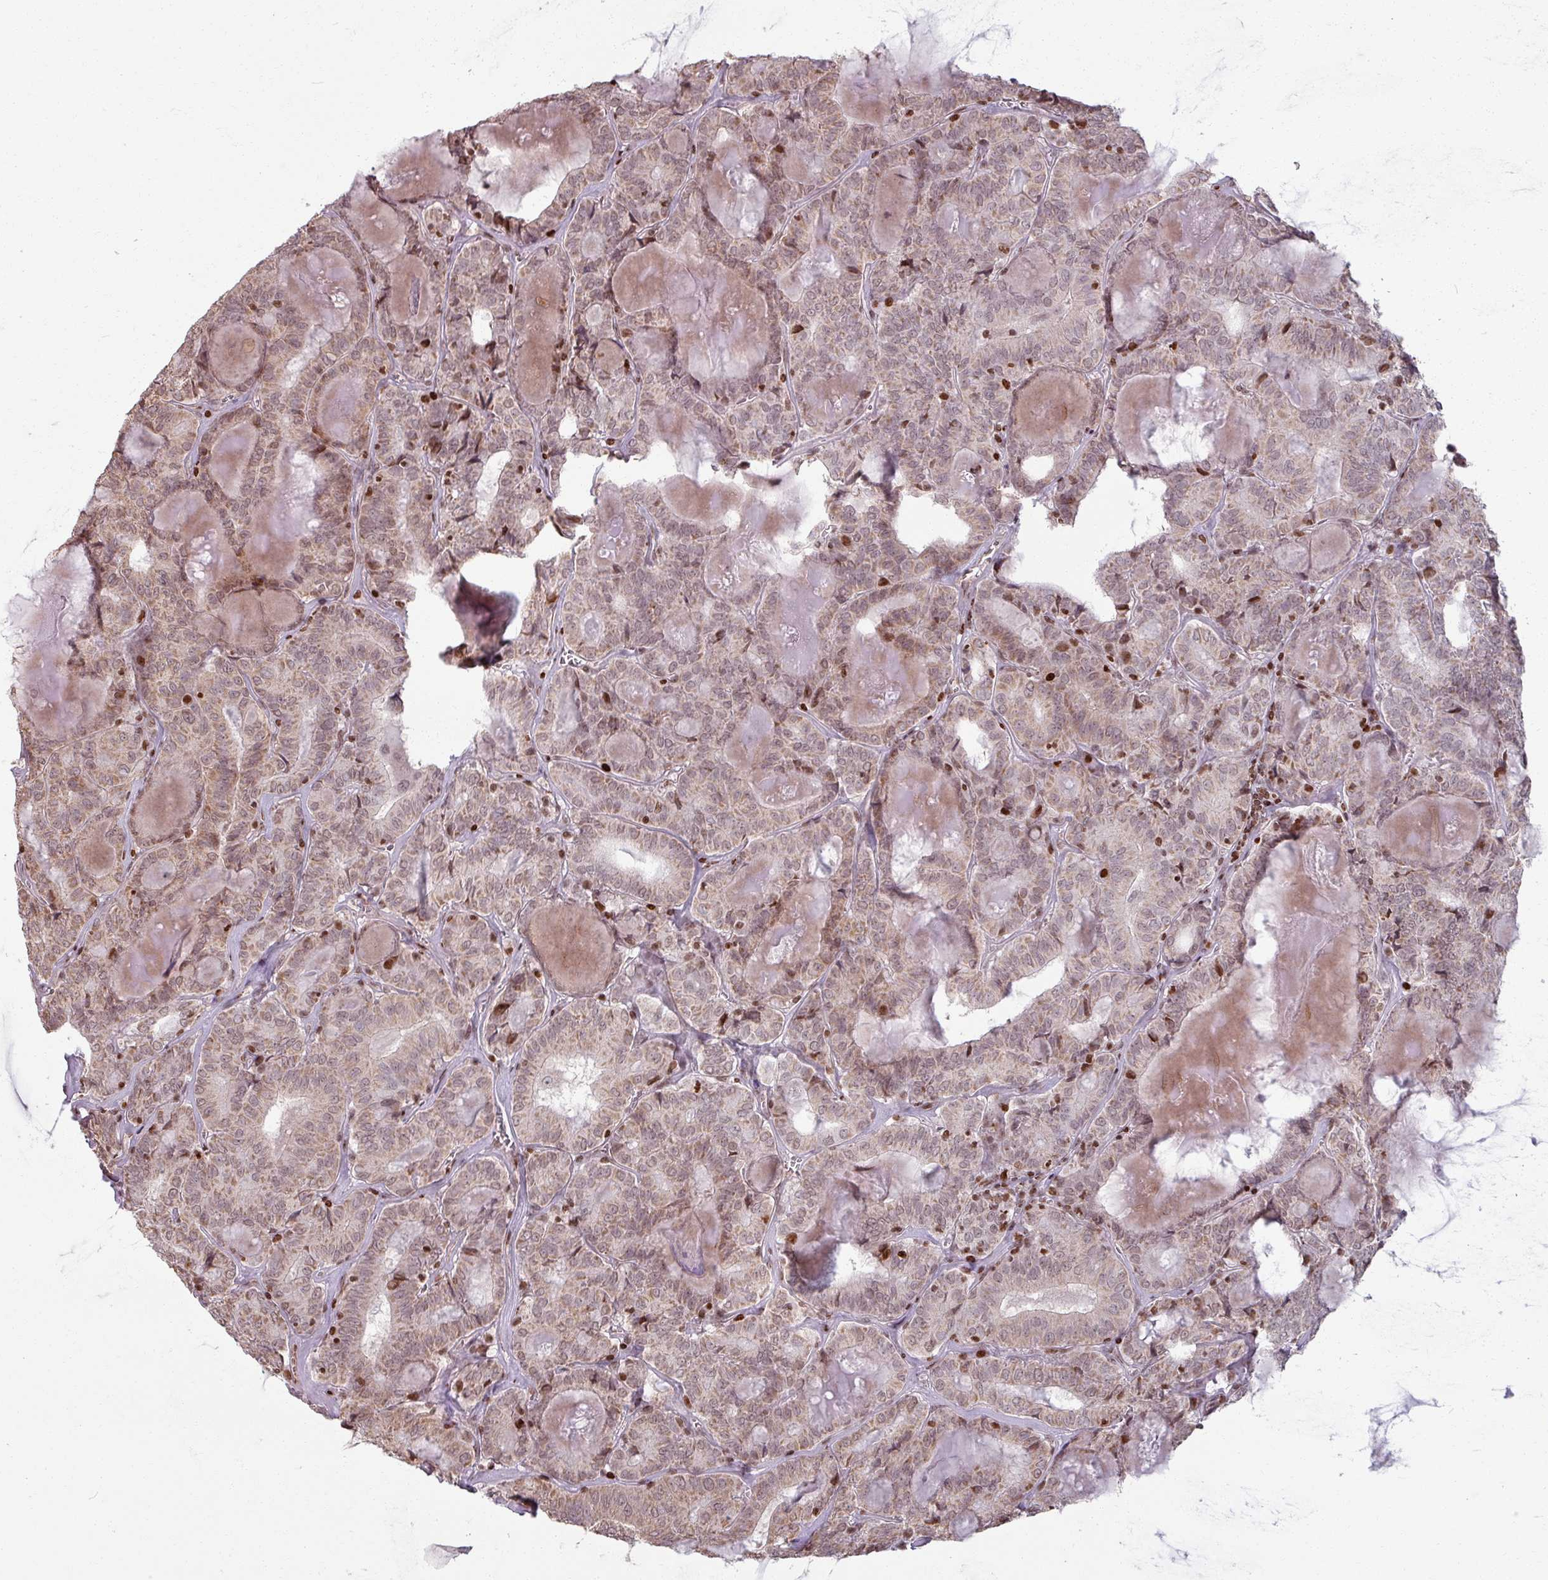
{"staining": {"intensity": "moderate", "quantity": ">75%", "location": "cytoplasmic/membranous,nuclear"}, "tissue": "thyroid cancer", "cell_type": "Tumor cells", "image_type": "cancer", "snomed": [{"axis": "morphology", "description": "Papillary adenocarcinoma, NOS"}, {"axis": "topography", "description": "Thyroid gland"}], "caption": "Immunohistochemical staining of thyroid cancer shows moderate cytoplasmic/membranous and nuclear protein staining in approximately >75% of tumor cells.", "gene": "NCOR1", "patient": {"sex": "female", "age": 72}}